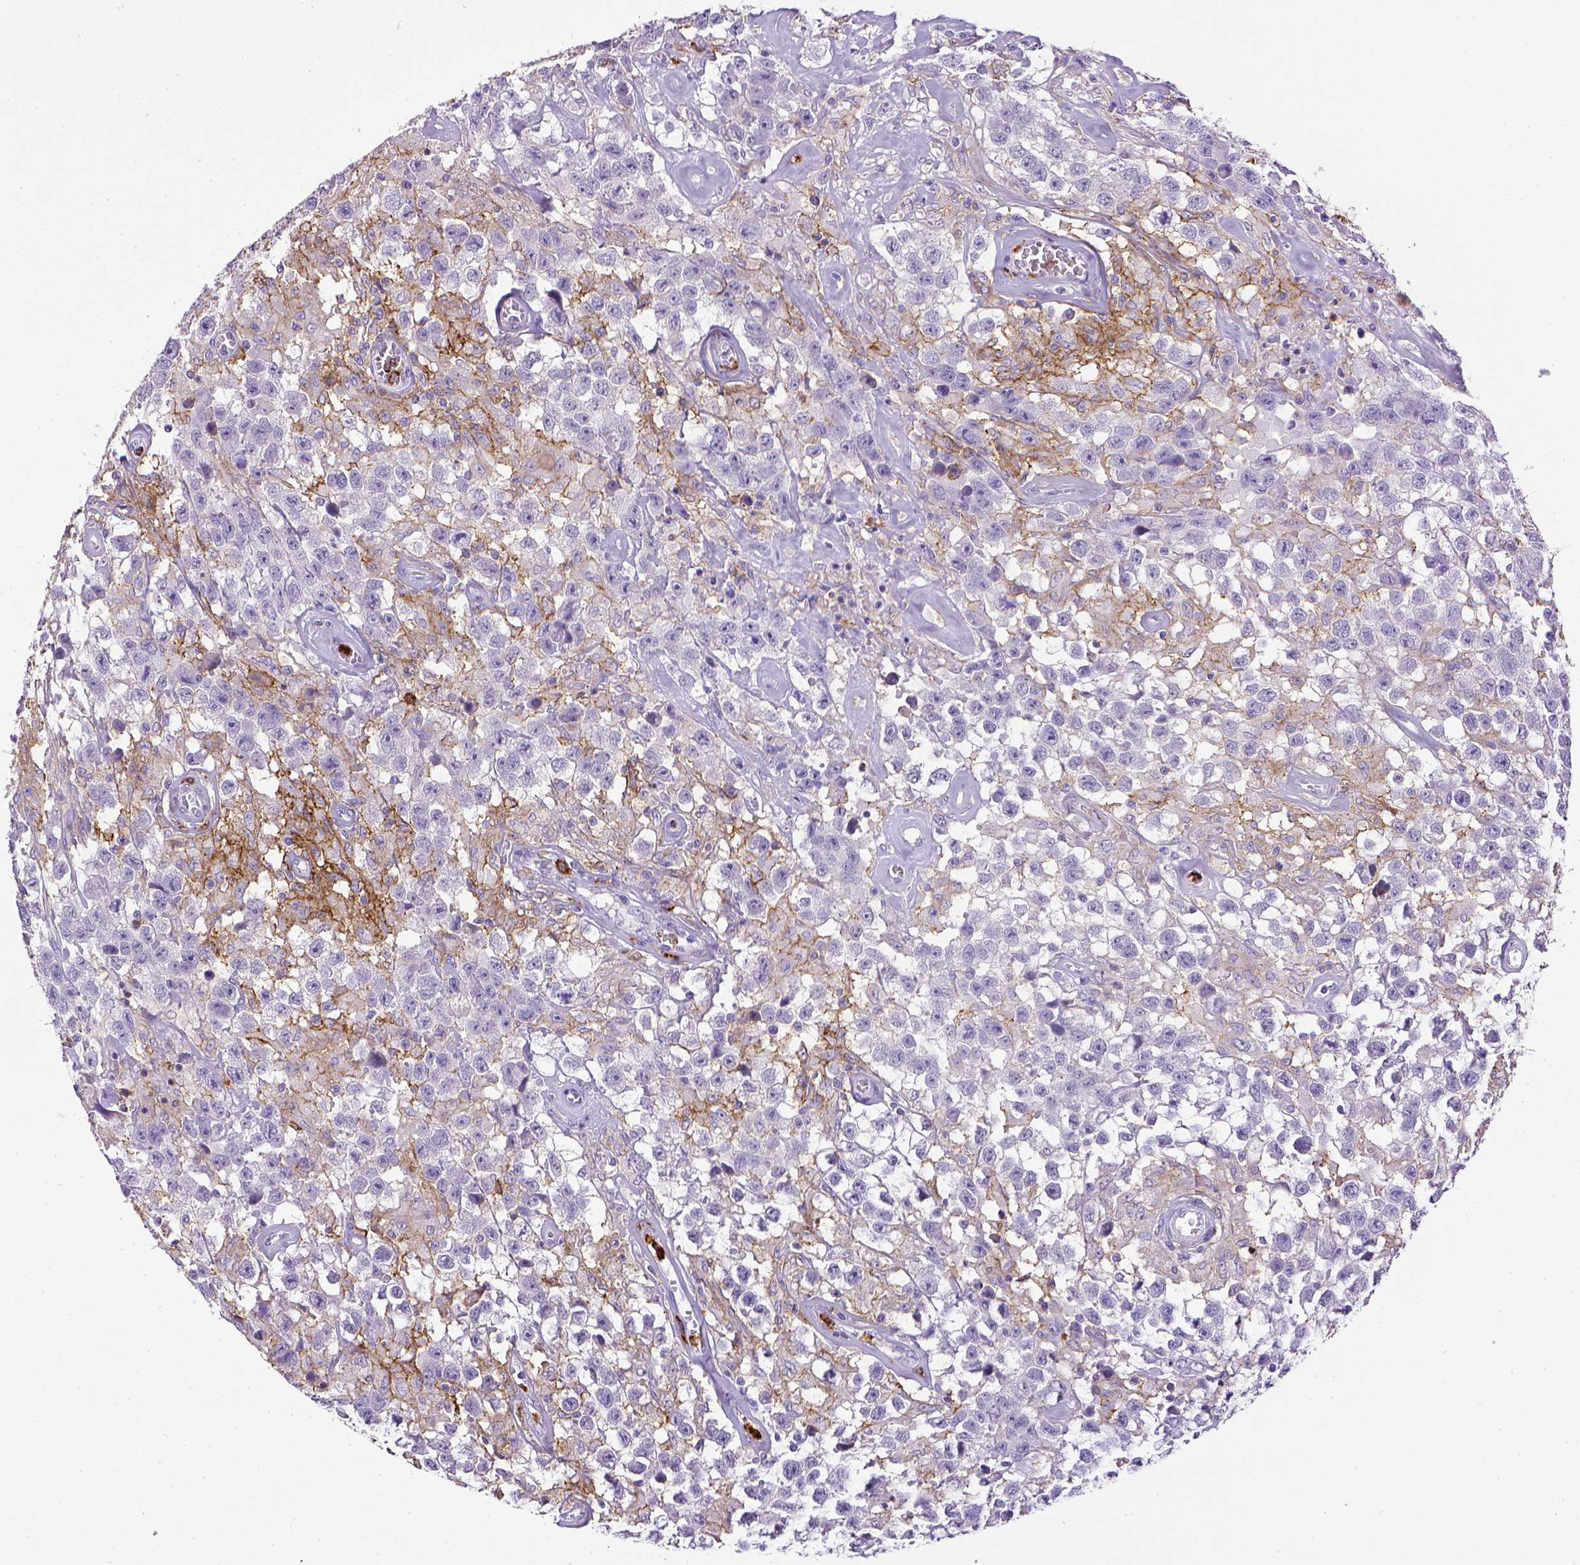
{"staining": {"intensity": "negative", "quantity": "none", "location": "none"}, "tissue": "testis cancer", "cell_type": "Tumor cells", "image_type": "cancer", "snomed": [{"axis": "morphology", "description": "Seminoma, NOS"}, {"axis": "topography", "description": "Testis"}], "caption": "Image shows no protein expression in tumor cells of testis seminoma tissue.", "gene": "ITGAM", "patient": {"sex": "male", "age": 43}}